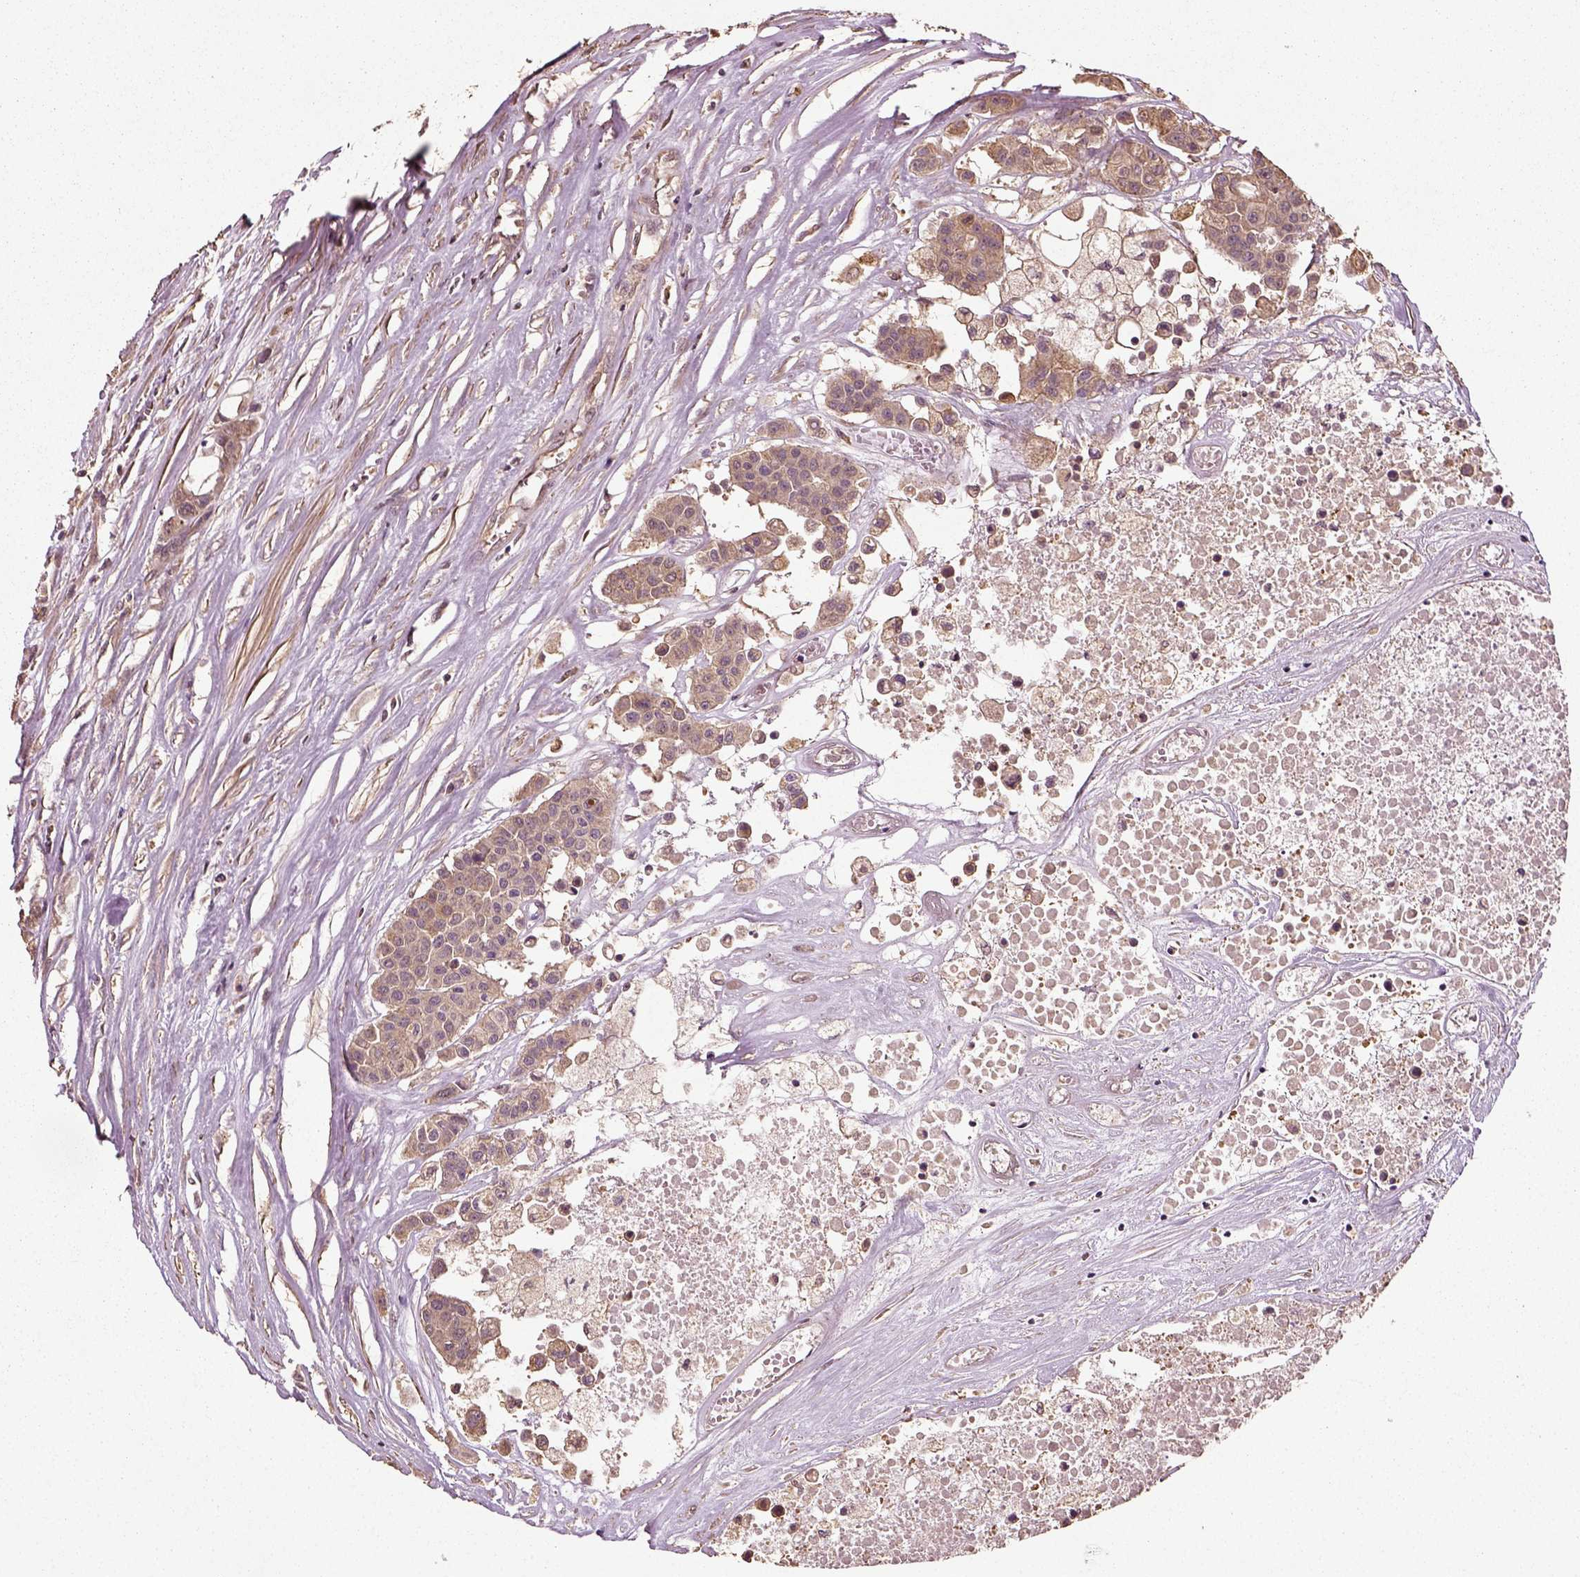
{"staining": {"intensity": "weak", "quantity": ">75%", "location": "cytoplasmic/membranous"}, "tissue": "carcinoid", "cell_type": "Tumor cells", "image_type": "cancer", "snomed": [{"axis": "morphology", "description": "Carcinoid, malignant, NOS"}, {"axis": "topography", "description": "Colon"}], "caption": "This image demonstrates carcinoid stained with immunohistochemistry to label a protein in brown. The cytoplasmic/membranous of tumor cells show weak positivity for the protein. Nuclei are counter-stained blue.", "gene": "ERV3-1", "patient": {"sex": "male", "age": 81}}